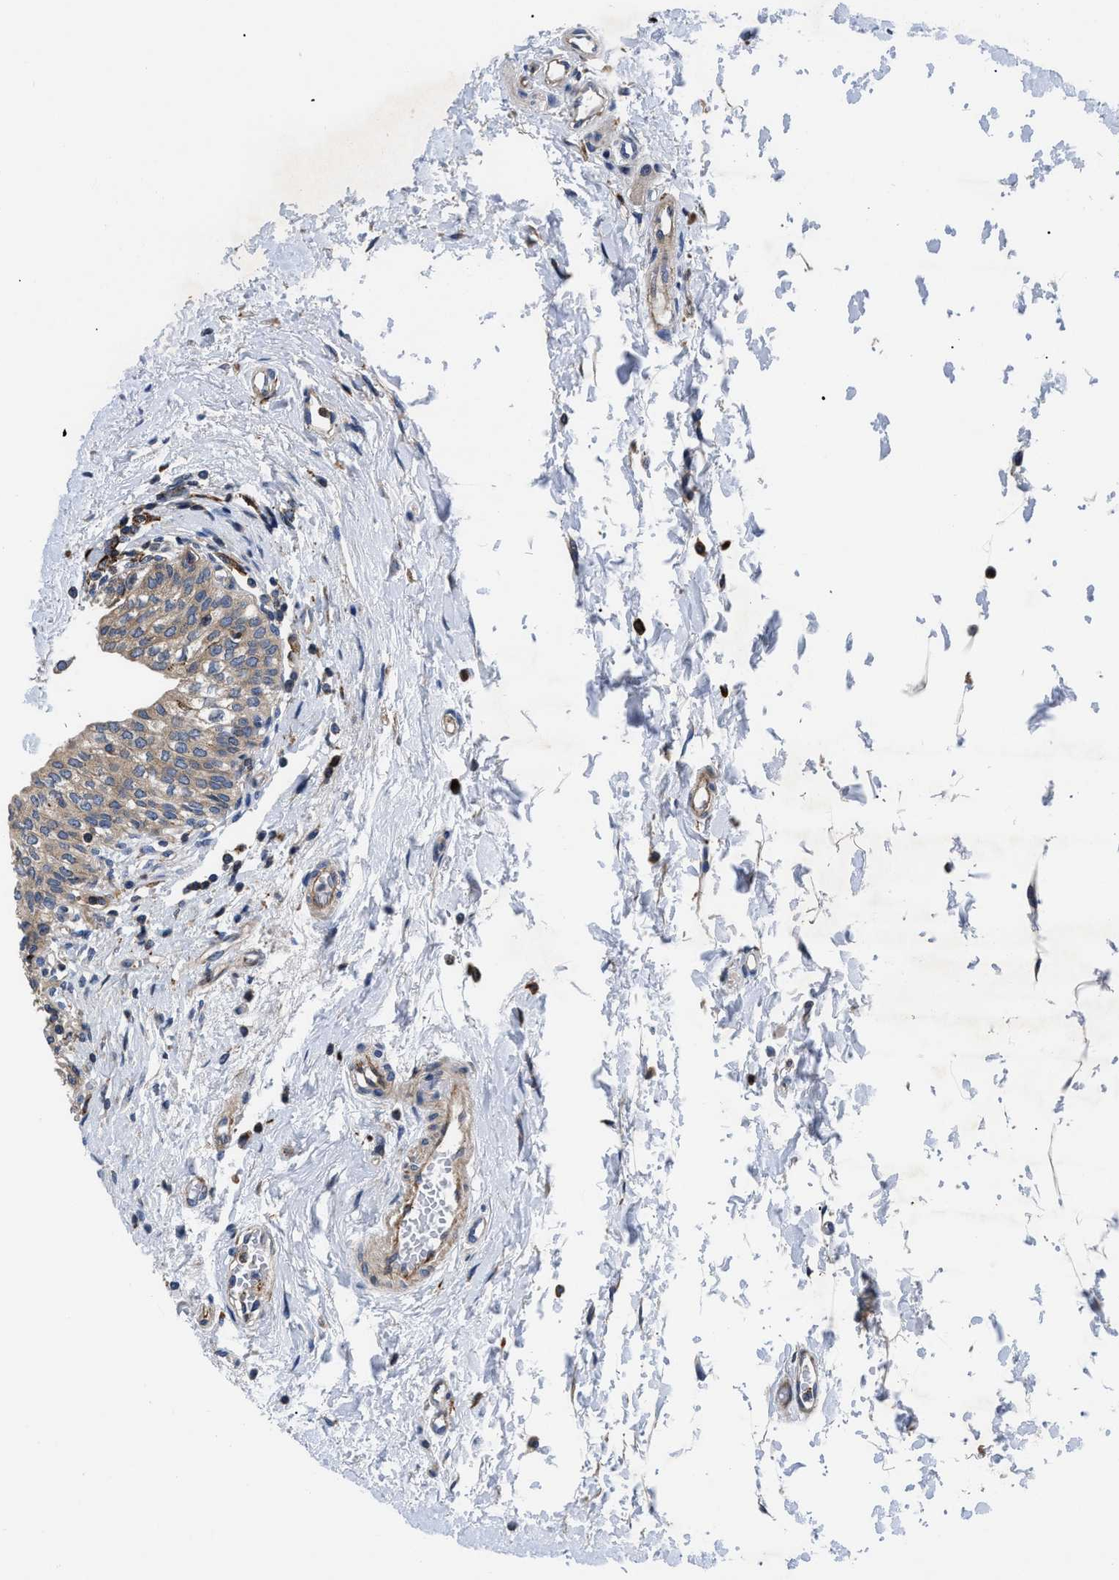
{"staining": {"intensity": "moderate", "quantity": ">75%", "location": "cytoplasmic/membranous"}, "tissue": "urinary bladder", "cell_type": "Urothelial cells", "image_type": "normal", "snomed": [{"axis": "morphology", "description": "Normal tissue, NOS"}, {"axis": "topography", "description": "Urinary bladder"}], "caption": "The histopathology image exhibits staining of benign urinary bladder, revealing moderate cytoplasmic/membranous protein positivity (brown color) within urothelial cells. (DAB = brown stain, brightfield microscopy at high magnification).", "gene": "SPAST", "patient": {"sex": "male", "age": 55}}